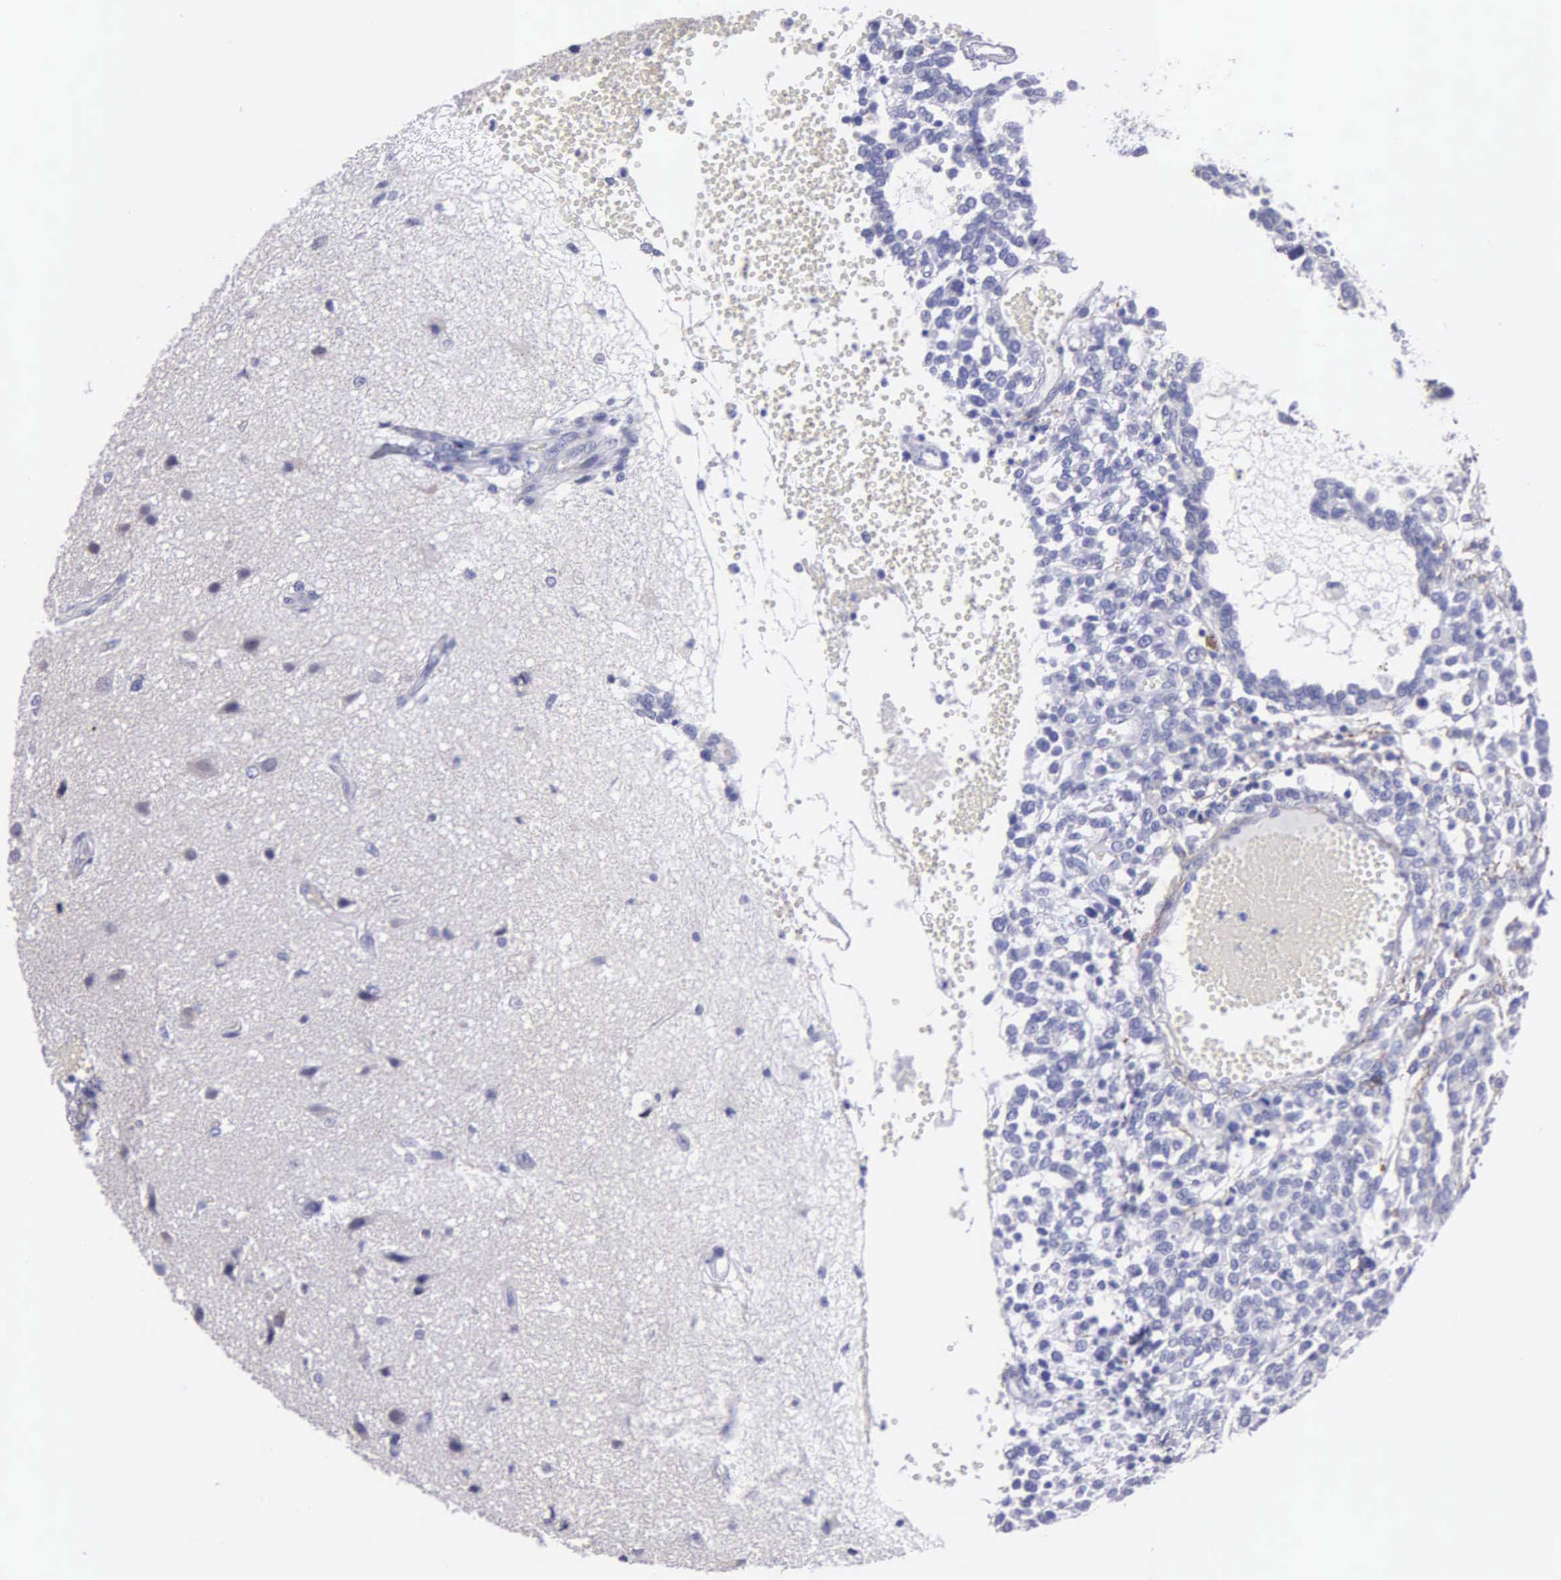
{"staining": {"intensity": "negative", "quantity": "none", "location": "none"}, "tissue": "glioma", "cell_type": "Tumor cells", "image_type": "cancer", "snomed": [{"axis": "morphology", "description": "Glioma, malignant, High grade"}, {"axis": "topography", "description": "Brain"}], "caption": "This is an IHC image of human glioma. There is no positivity in tumor cells.", "gene": "FBLN5", "patient": {"sex": "male", "age": 66}}